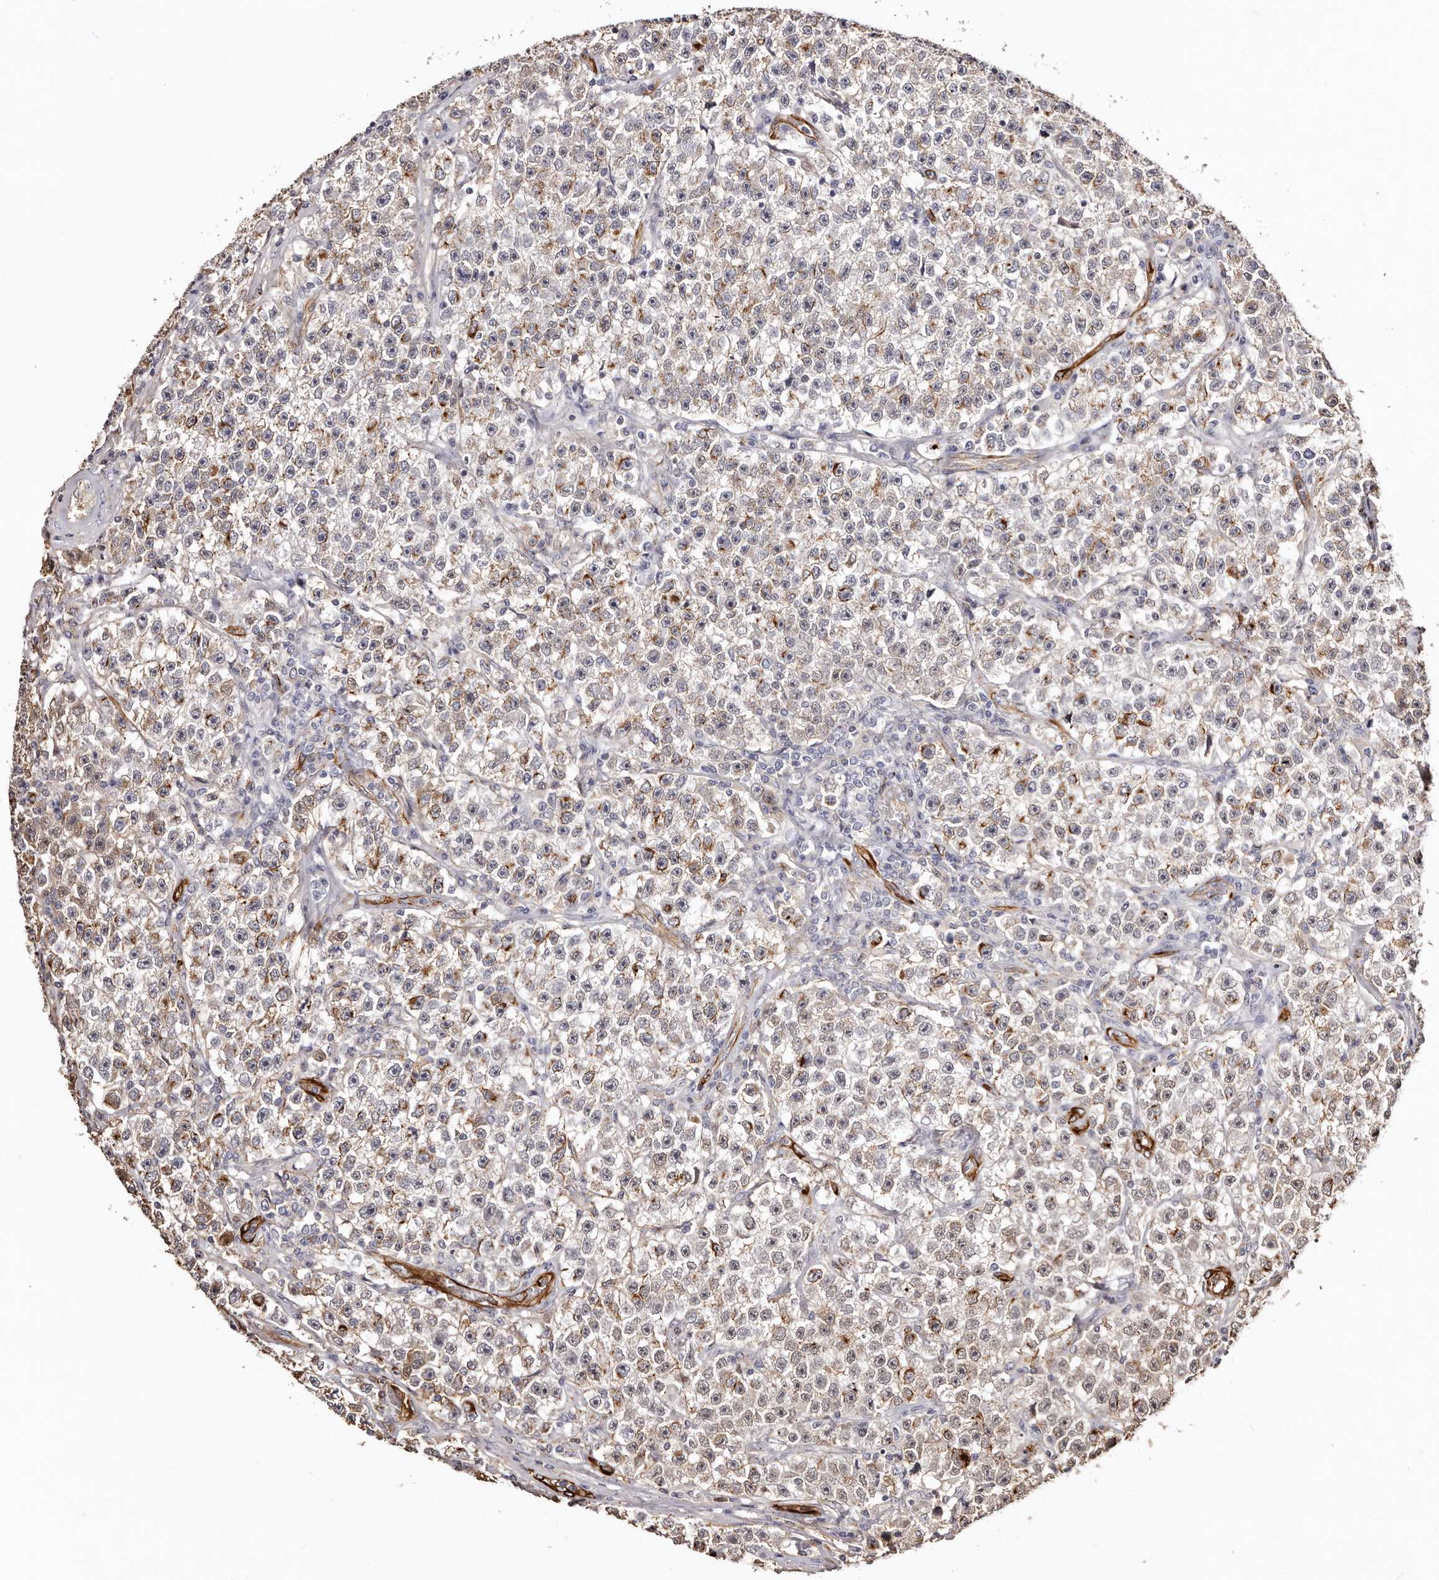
{"staining": {"intensity": "moderate", "quantity": "<25%", "location": "cytoplasmic/membranous"}, "tissue": "testis cancer", "cell_type": "Tumor cells", "image_type": "cancer", "snomed": [{"axis": "morphology", "description": "Seminoma, NOS"}, {"axis": "topography", "description": "Testis"}], "caption": "This image demonstrates testis seminoma stained with IHC to label a protein in brown. The cytoplasmic/membranous of tumor cells show moderate positivity for the protein. Nuclei are counter-stained blue.", "gene": "ZNF557", "patient": {"sex": "male", "age": 22}}